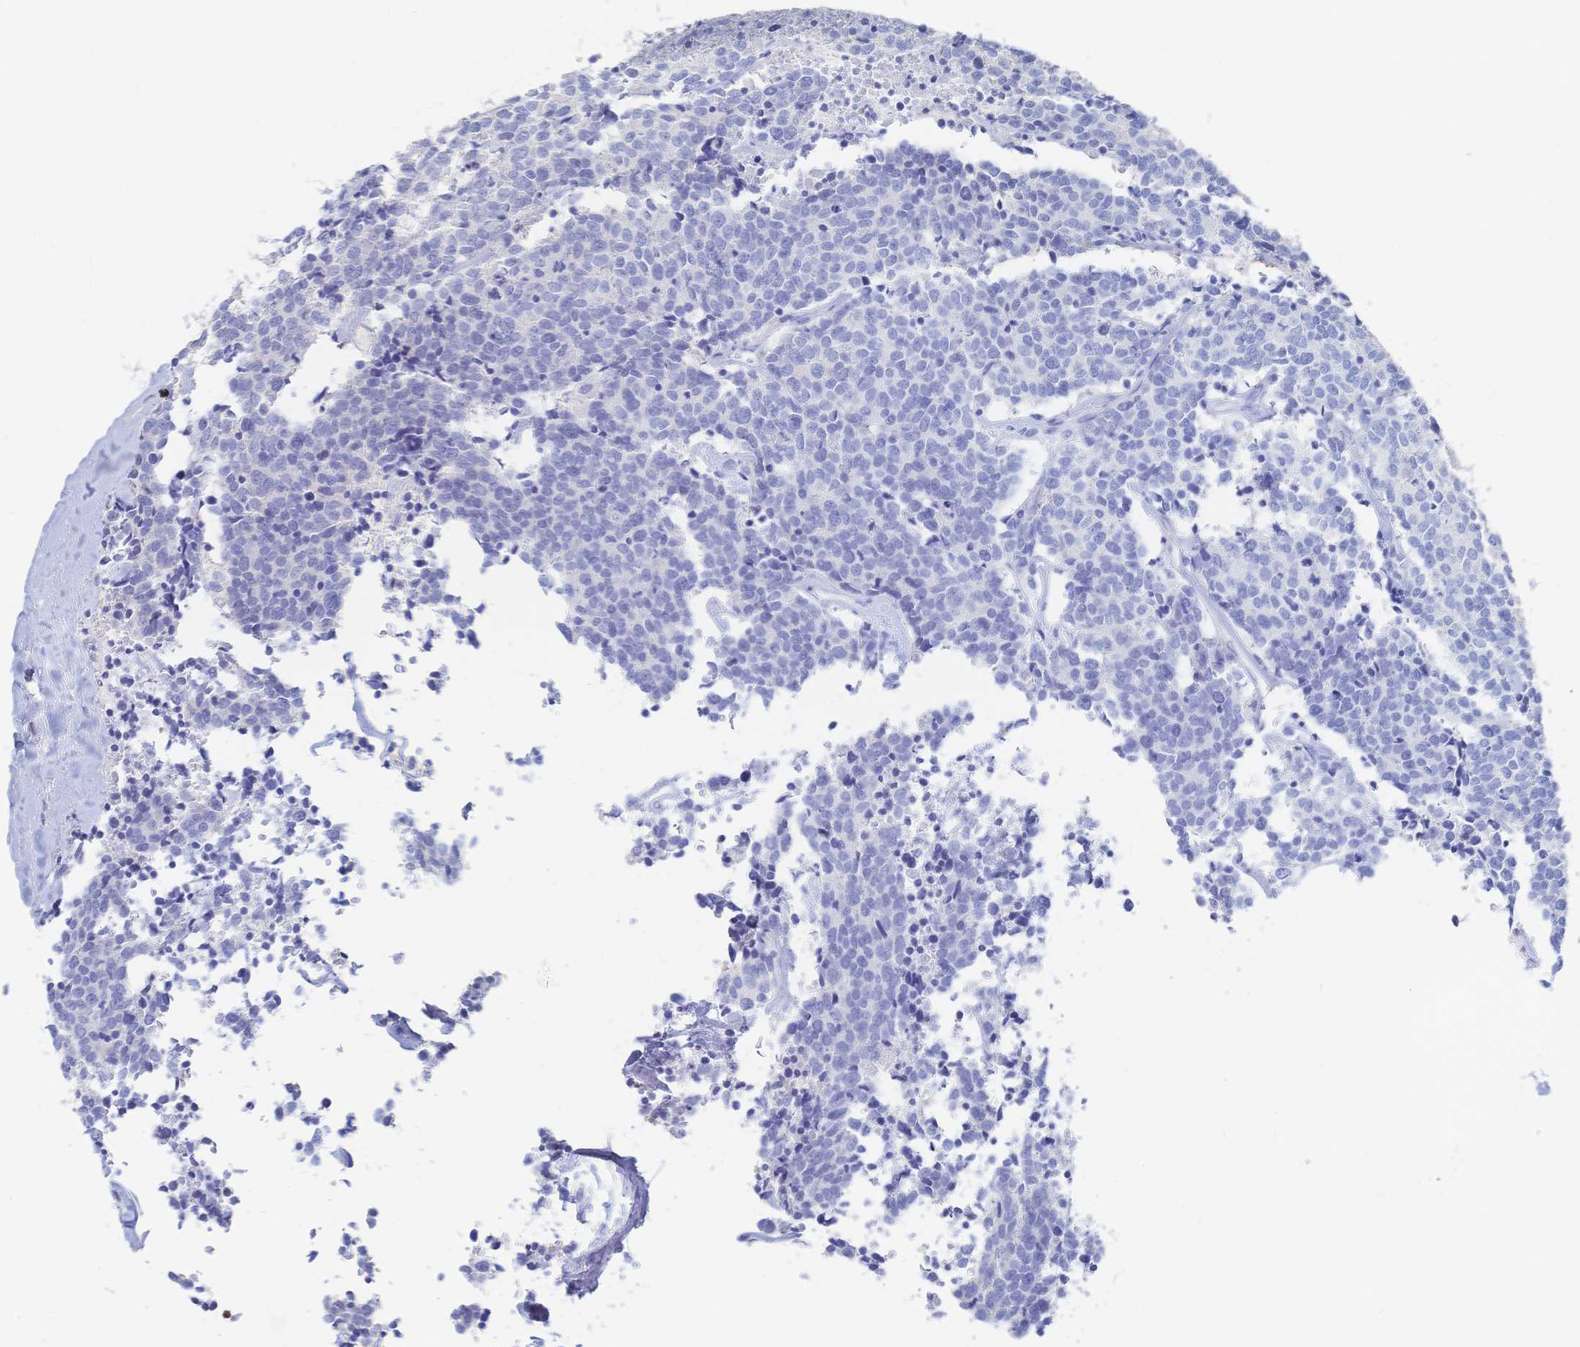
{"staining": {"intensity": "negative", "quantity": "none", "location": "none"}, "tissue": "carcinoid", "cell_type": "Tumor cells", "image_type": "cancer", "snomed": [{"axis": "morphology", "description": "Carcinoid, malignant, NOS"}, {"axis": "topography", "description": "Skin"}], "caption": "Tumor cells are negative for protein expression in human carcinoid (malignant).", "gene": "IL2RB", "patient": {"sex": "female", "age": 79}}